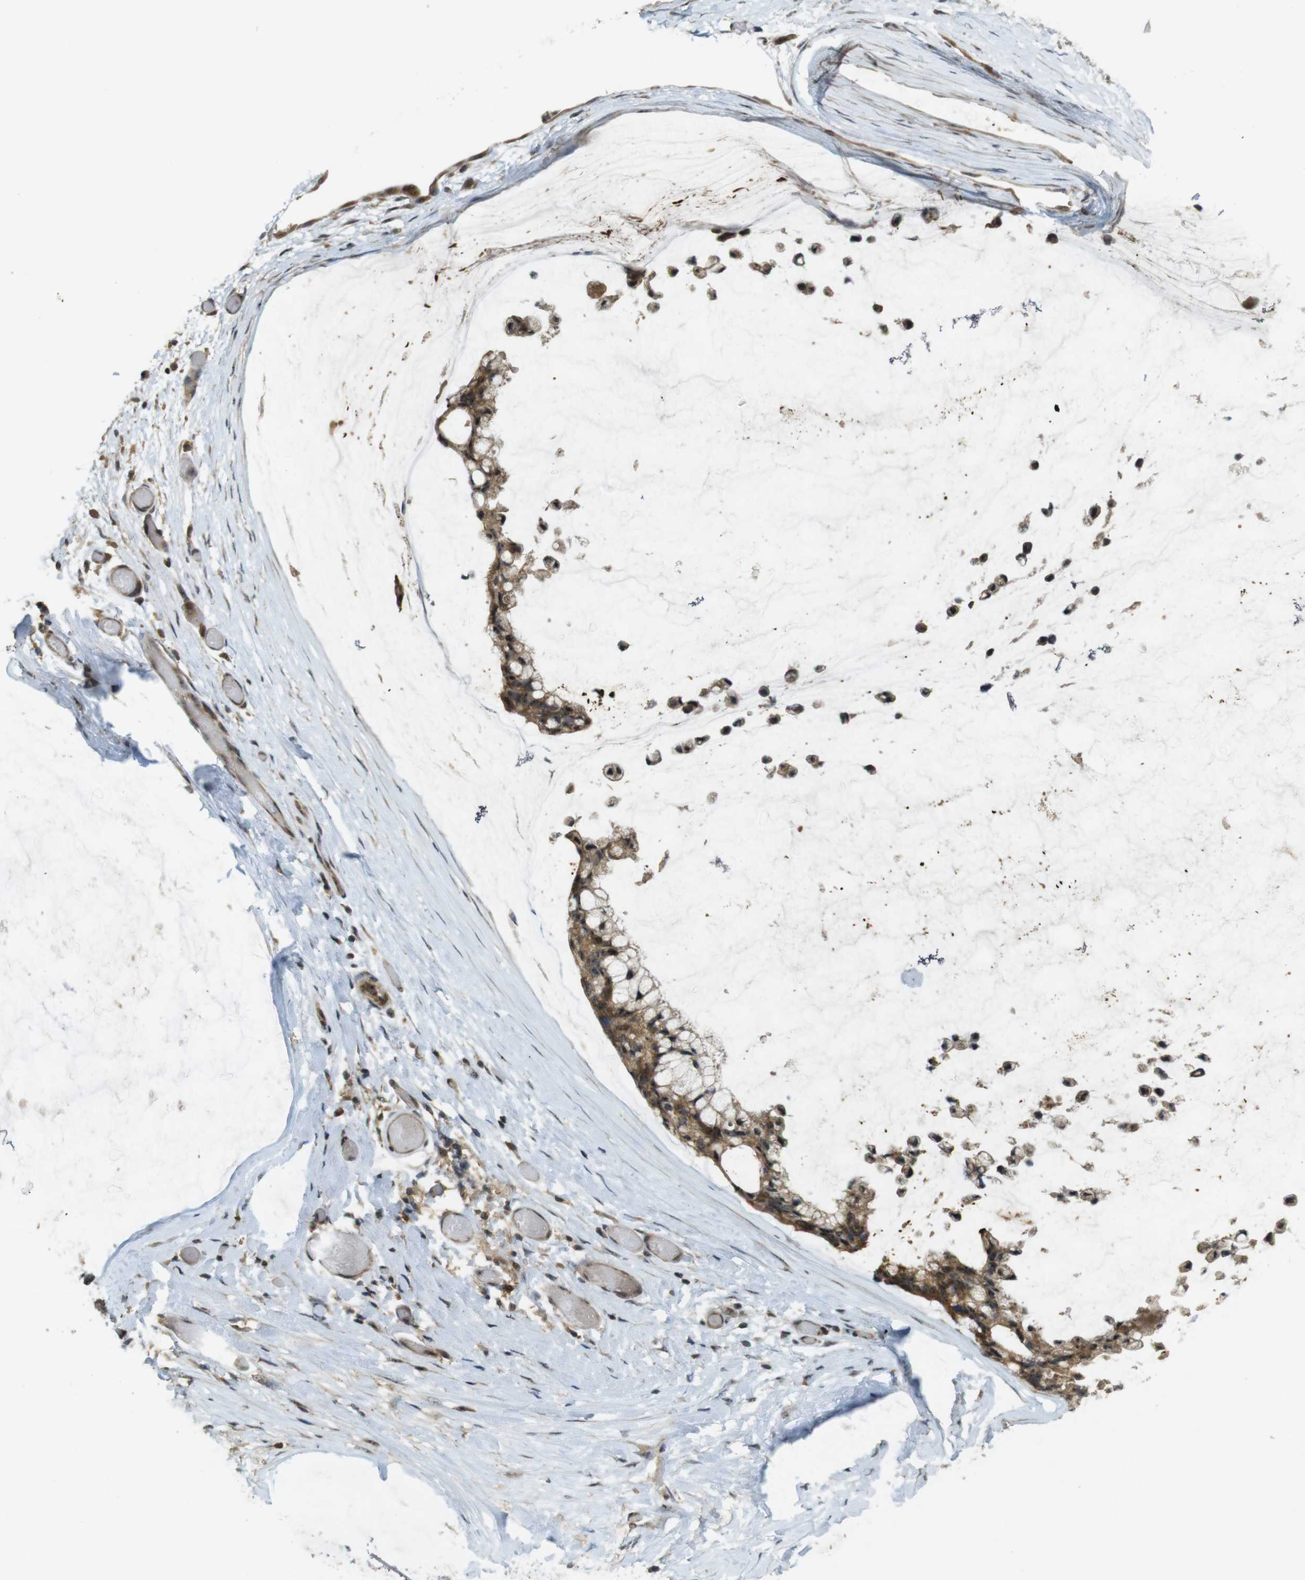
{"staining": {"intensity": "moderate", "quantity": ">75%", "location": "cytoplasmic/membranous"}, "tissue": "ovarian cancer", "cell_type": "Tumor cells", "image_type": "cancer", "snomed": [{"axis": "morphology", "description": "Cystadenocarcinoma, mucinous, NOS"}, {"axis": "topography", "description": "Ovary"}], "caption": "Protein analysis of mucinous cystadenocarcinoma (ovarian) tissue reveals moderate cytoplasmic/membranous staining in about >75% of tumor cells.", "gene": "TMX3", "patient": {"sex": "female", "age": 39}}